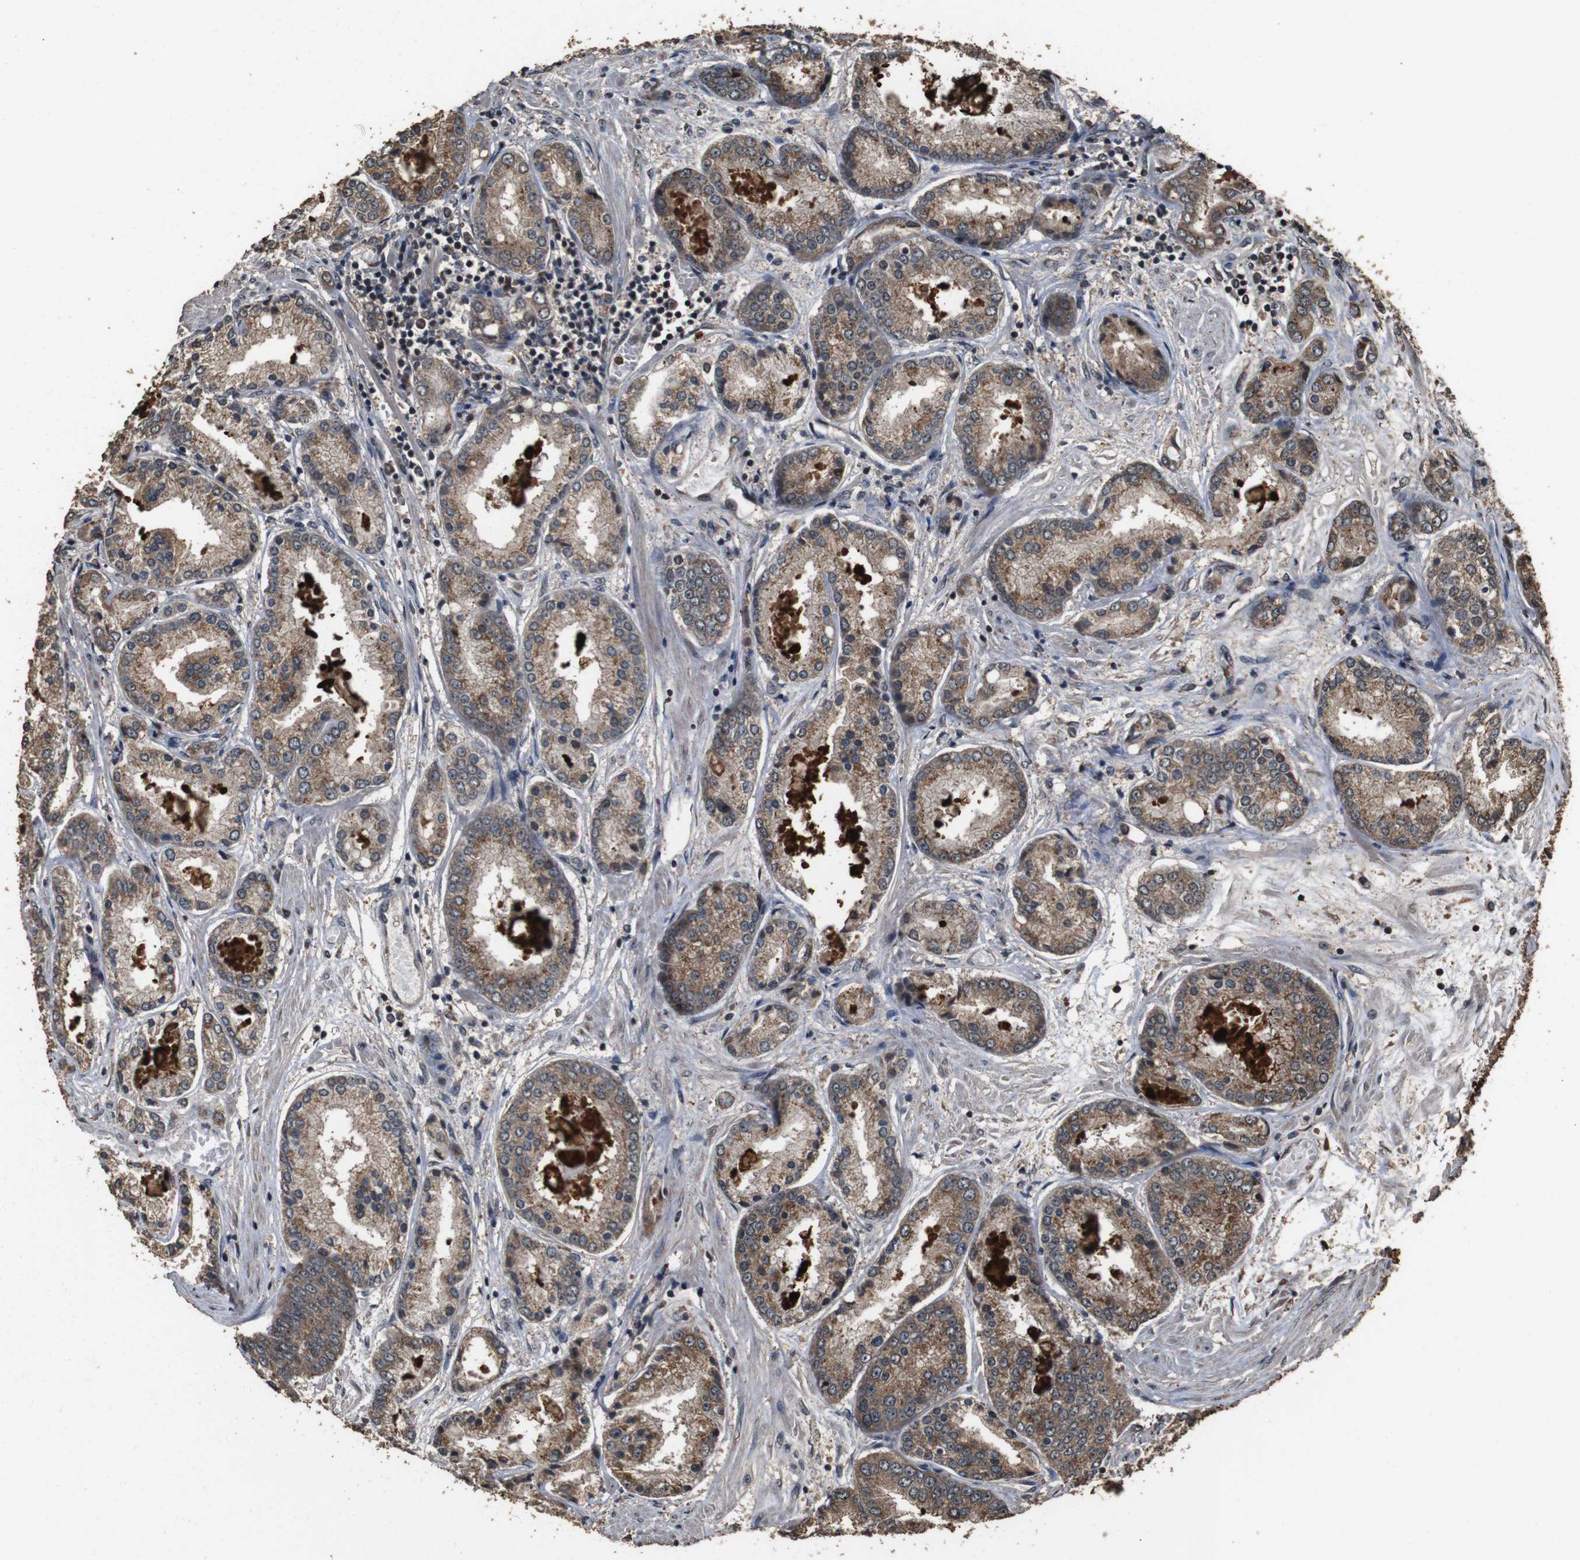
{"staining": {"intensity": "moderate", "quantity": ">75%", "location": "cytoplasmic/membranous"}, "tissue": "prostate cancer", "cell_type": "Tumor cells", "image_type": "cancer", "snomed": [{"axis": "morphology", "description": "Adenocarcinoma, High grade"}, {"axis": "topography", "description": "Prostate"}], "caption": "Moderate cytoplasmic/membranous protein staining is seen in approximately >75% of tumor cells in high-grade adenocarcinoma (prostate).", "gene": "RRAS2", "patient": {"sex": "male", "age": 59}}